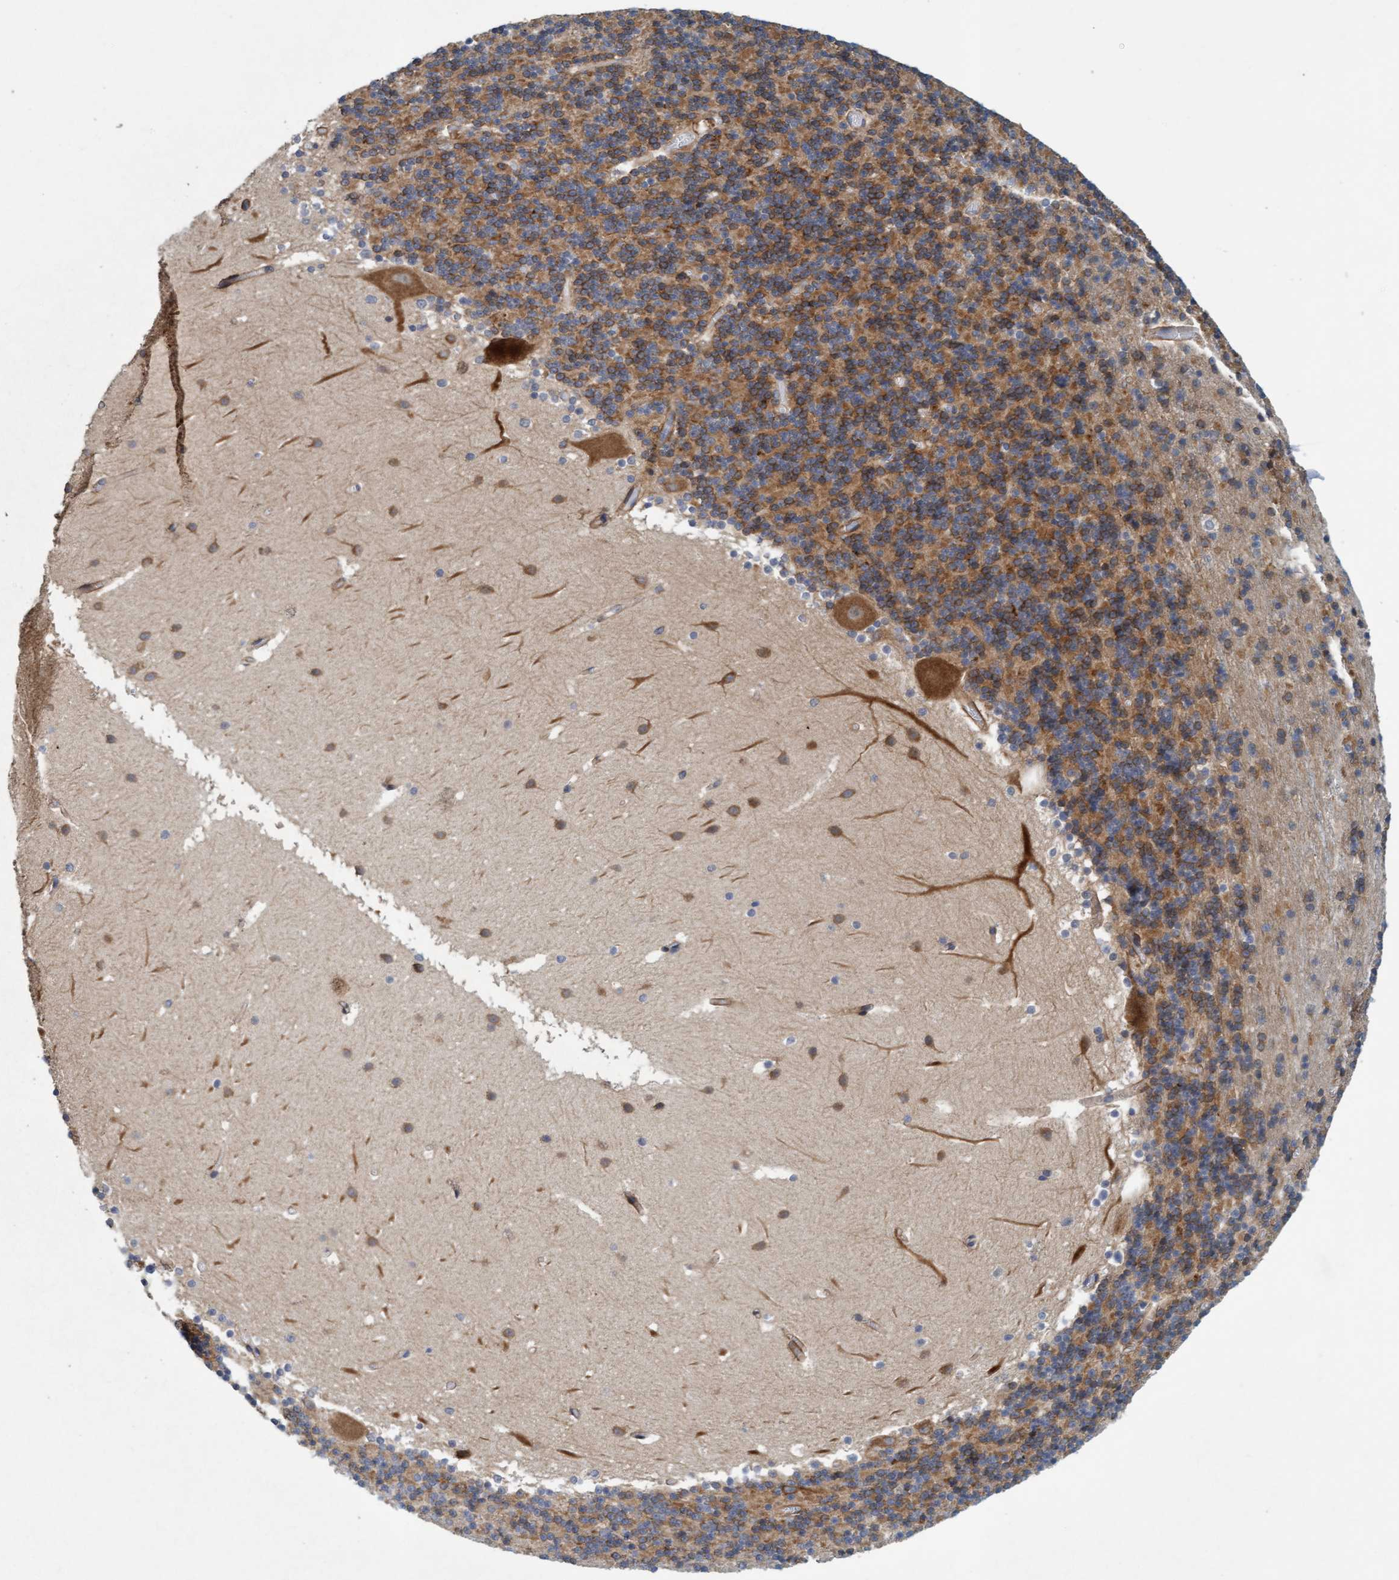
{"staining": {"intensity": "strong", "quantity": "25%-75%", "location": "cytoplasmic/membranous"}, "tissue": "cerebellum", "cell_type": "Cells in granular layer", "image_type": "normal", "snomed": [{"axis": "morphology", "description": "Normal tissue, NOS"}, {"axis": "topography", "description": "Cerebellum"}], "caption": "A high-resolution image shows immunohistochemistry staining of normal cerebellum, which displays strong cytoplasmic/membranous staining in approximately 25%-75% of cells in granular layer.", "gene": "TSTD2", "patient": {"sex": "male", "age": 45}}